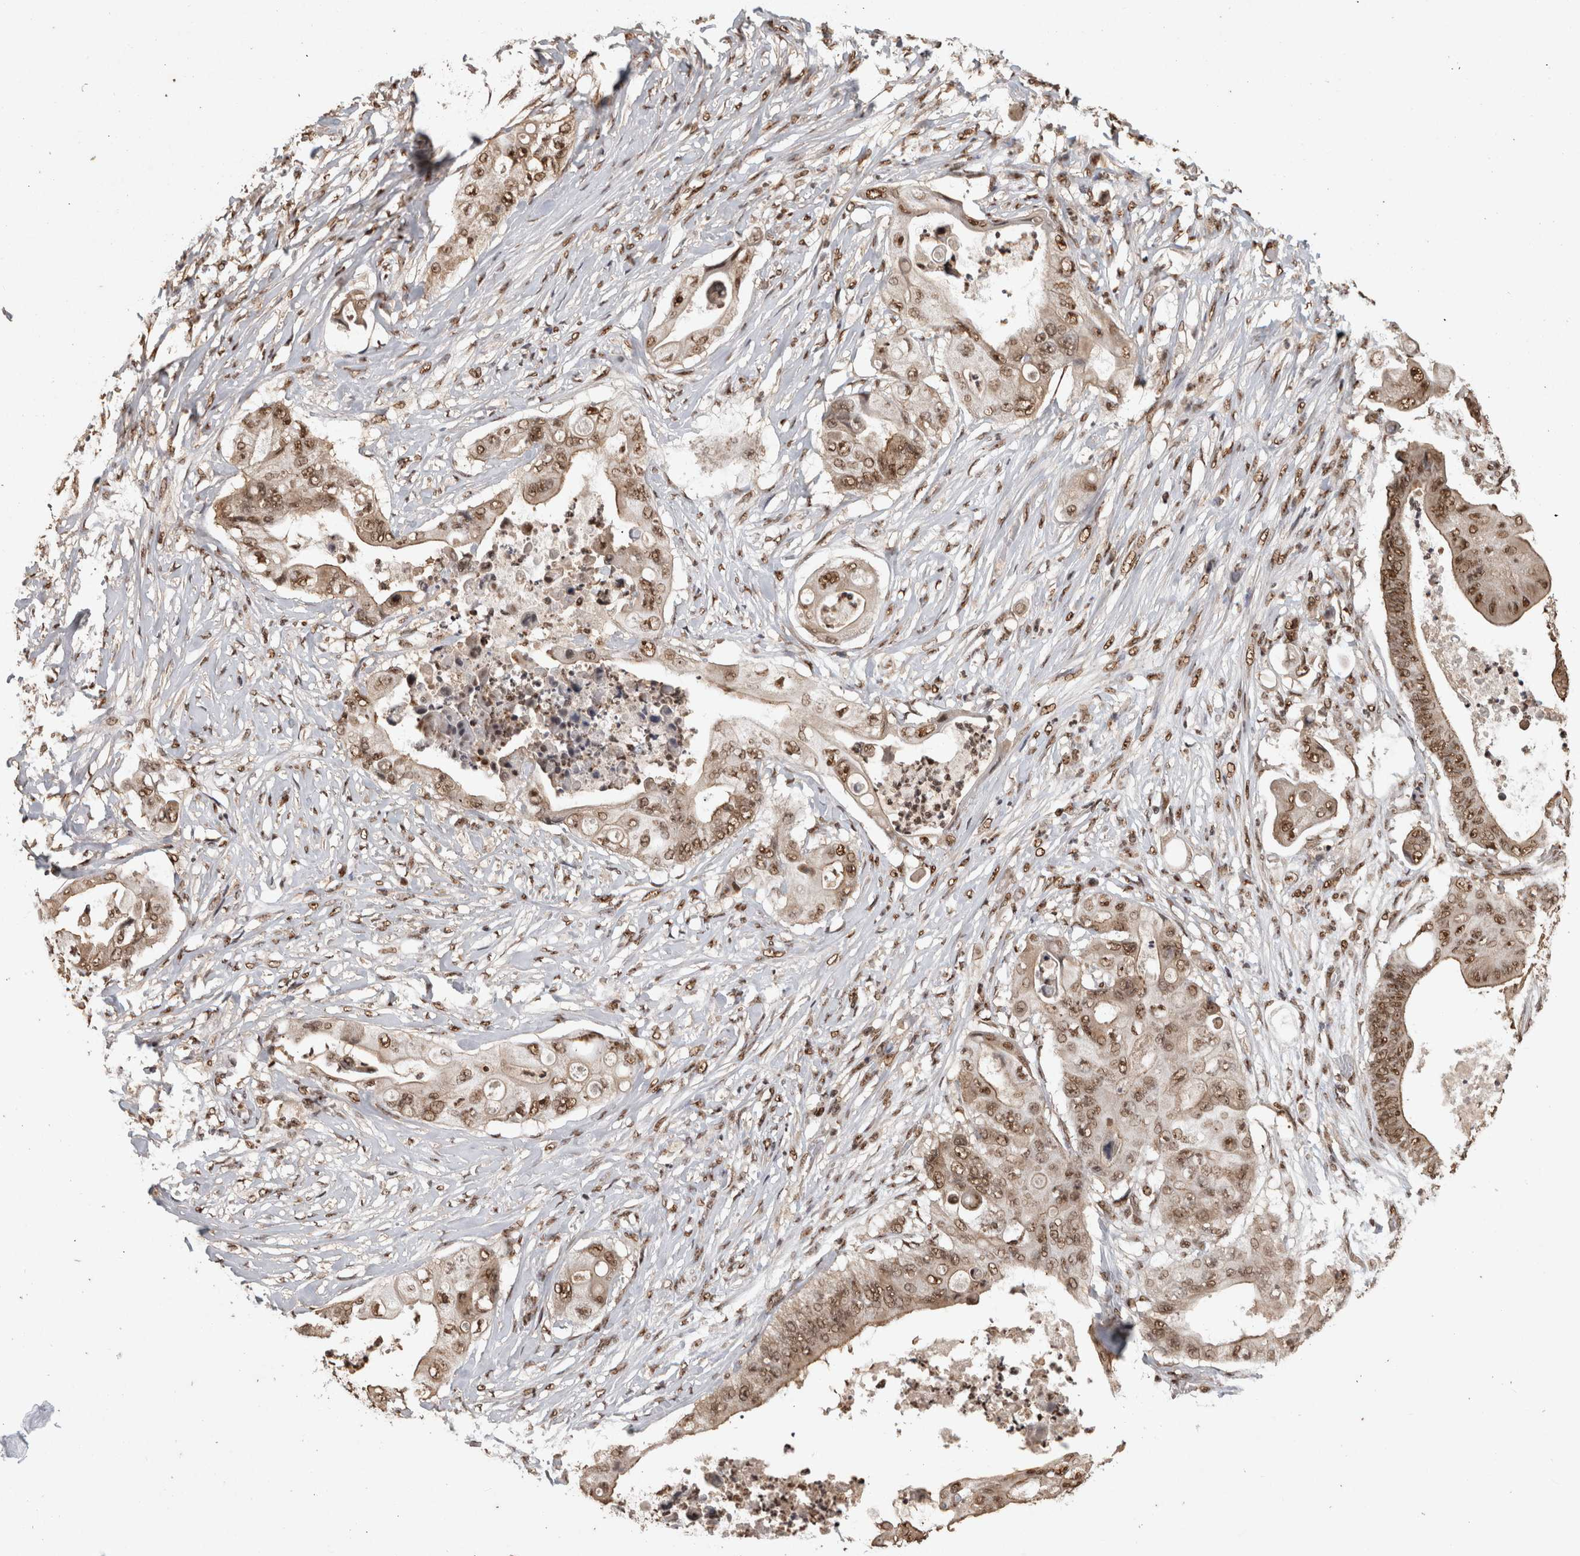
{"staining": {"intensity": "moderate", "quantity": ">75%", "location": "nuclear"}, "tissue": "stomach cancer", "cell_type": "Tumor cells", "image_type": "cancer", "snomed": [{"axis": "morphology", "description": "Adenocarcinoma, NOS"}, {"axis": "topography", "description": "Stomach"}], "caption": "Immunohistochemical staining of human adenocarcinoma (stomach) demonstrates medium levels of moderate nuclear protein expression in approximately >75% of tumor cells. (DAB = brown stain, brightfield microscopy at high magnification).", "gene": "RAD50", "patient": {"sex": "female", "age": 73}}